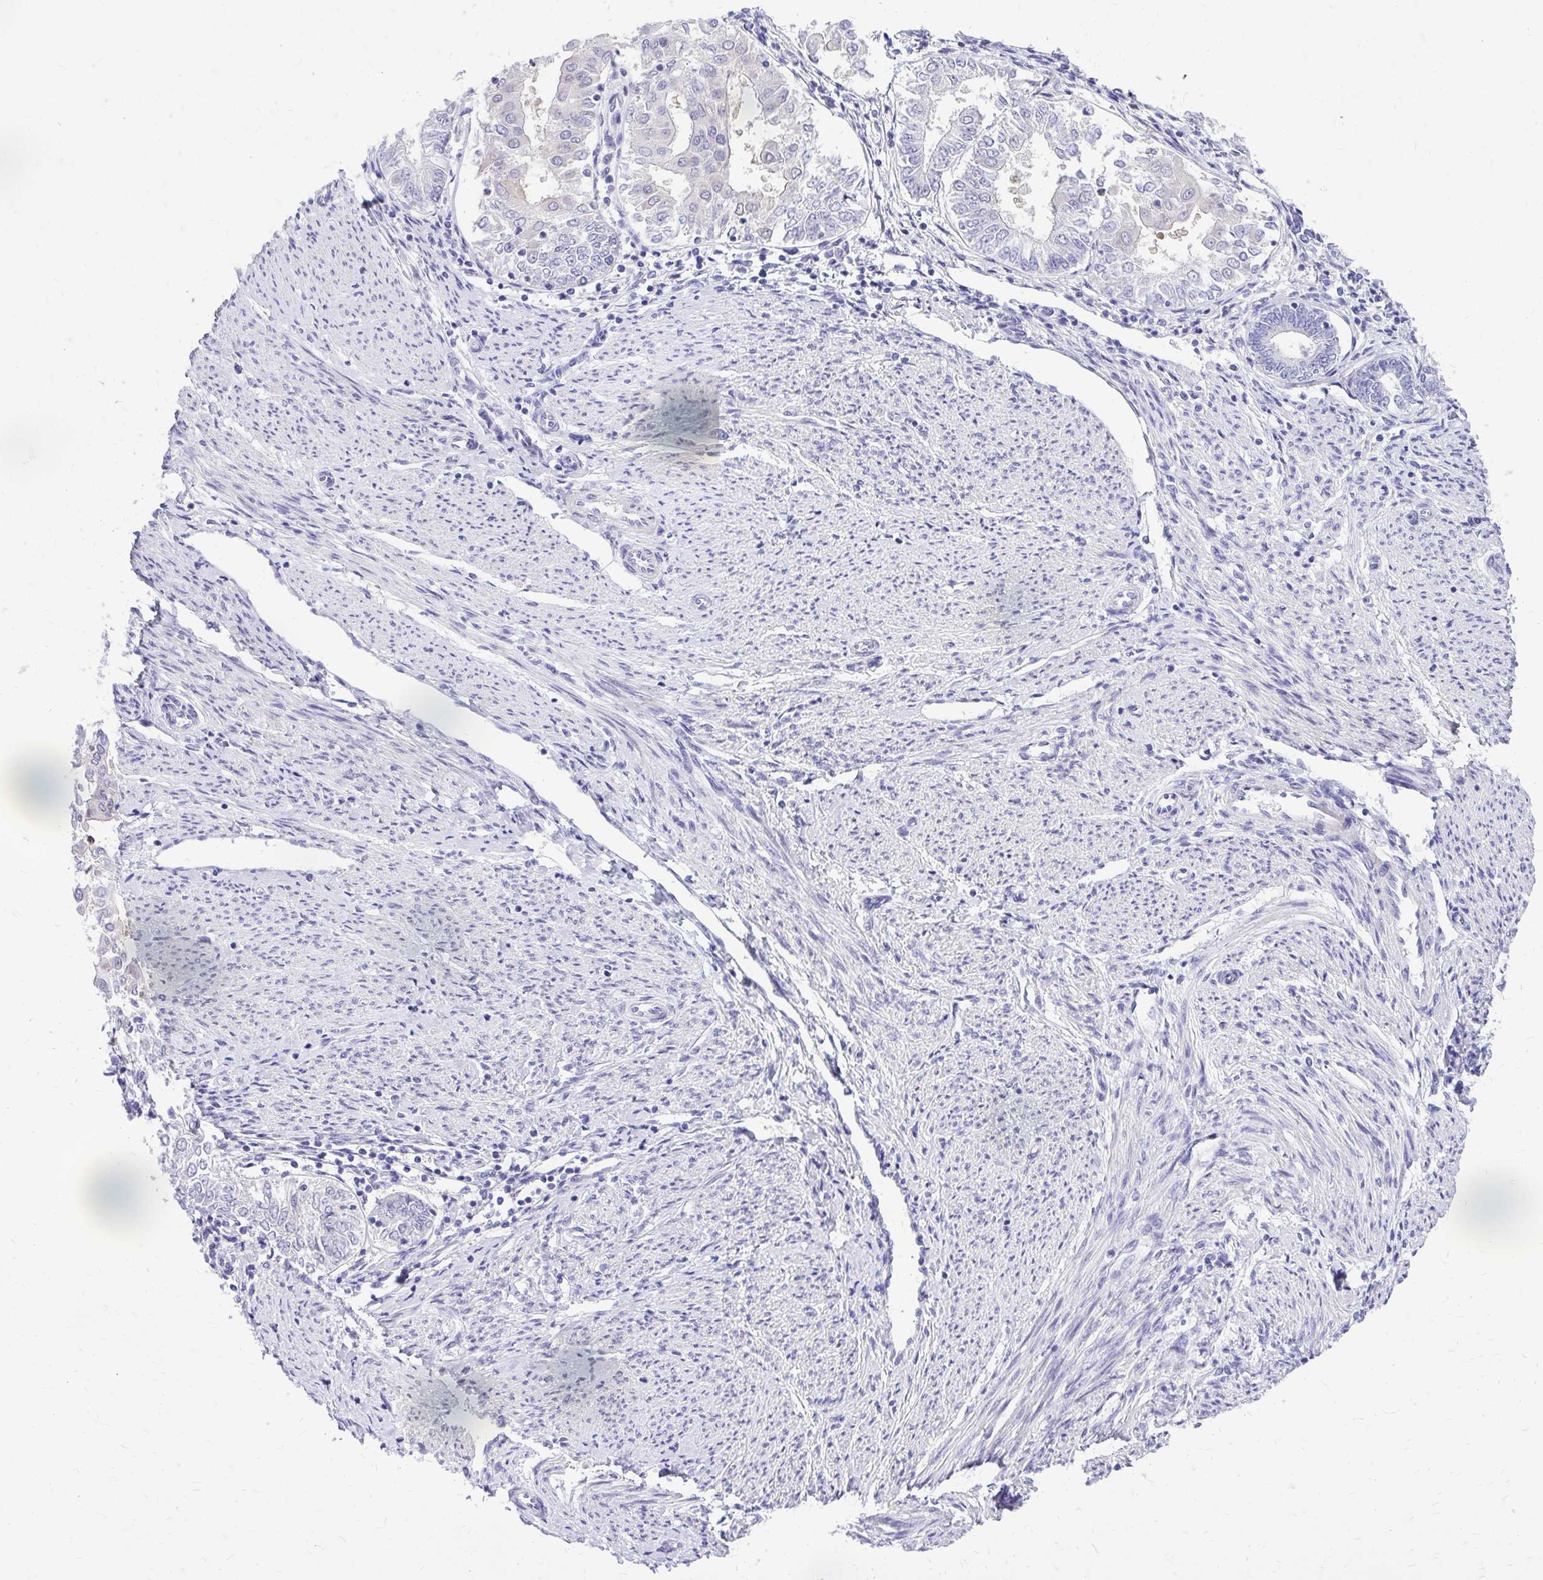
{"staining": {"intensity": "negative", "quantity": "none", "location": "none"}, "tissue": "endometrial cancer", "cell_type": "Tumor cells", "image_type": "cancer", "snomed": [{"axis": "morphology", "description": "Adenocarcinoma, NOS"}, {"axis": "topography", "description": "Endometrium"}], "caption": "Immunohistochemistry (IHC) histopathology image of neoplastic tissue: human endometrial cancer (adenocarcinoma) stained with DAB (3,3'-diaminobenzidine) shows no significant protein staining in tumor cells.", "gene": "ZSWIM9", "patient": {"sex": "female", "age": 68}}